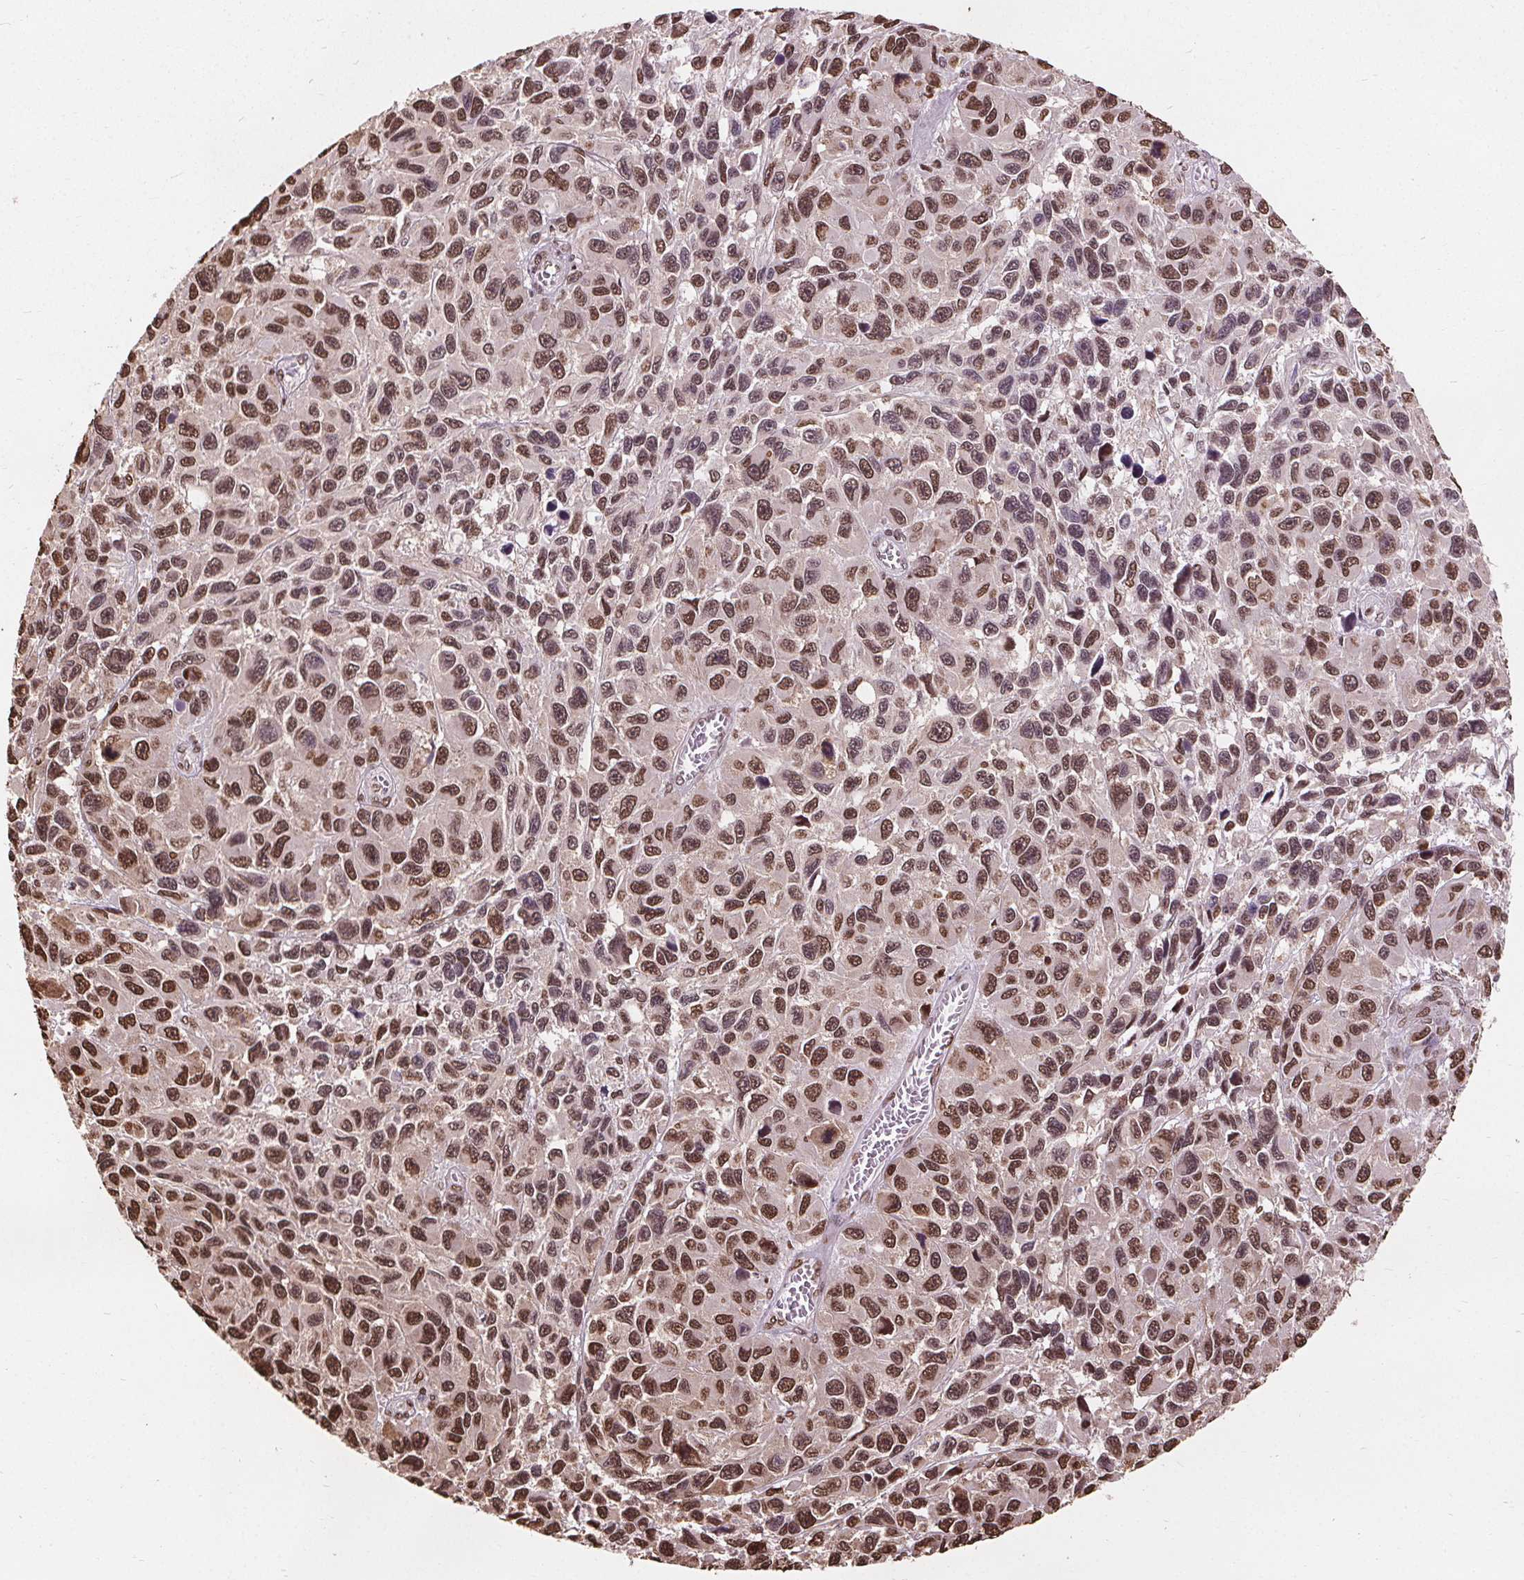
{"staining": {"intensity": "strong", "quantity": ">75%", "location": "nuclear"}, "tissue": "melanoma", "cell_type": "Tumor cells", "image_type": "cancer", "snomed": [{"axis": "morphology", "description": "Malignant melanoma, NOS"}, {"axis": "topography", "description": "Skin"}], "caption": "Human malignant melanoma stained for a protein (brown) shows strong nuclear positive expression in approximately >75% of tumor cells.", "gene": "ISLR2", "patient": {"sex": "male", "age": 53}}